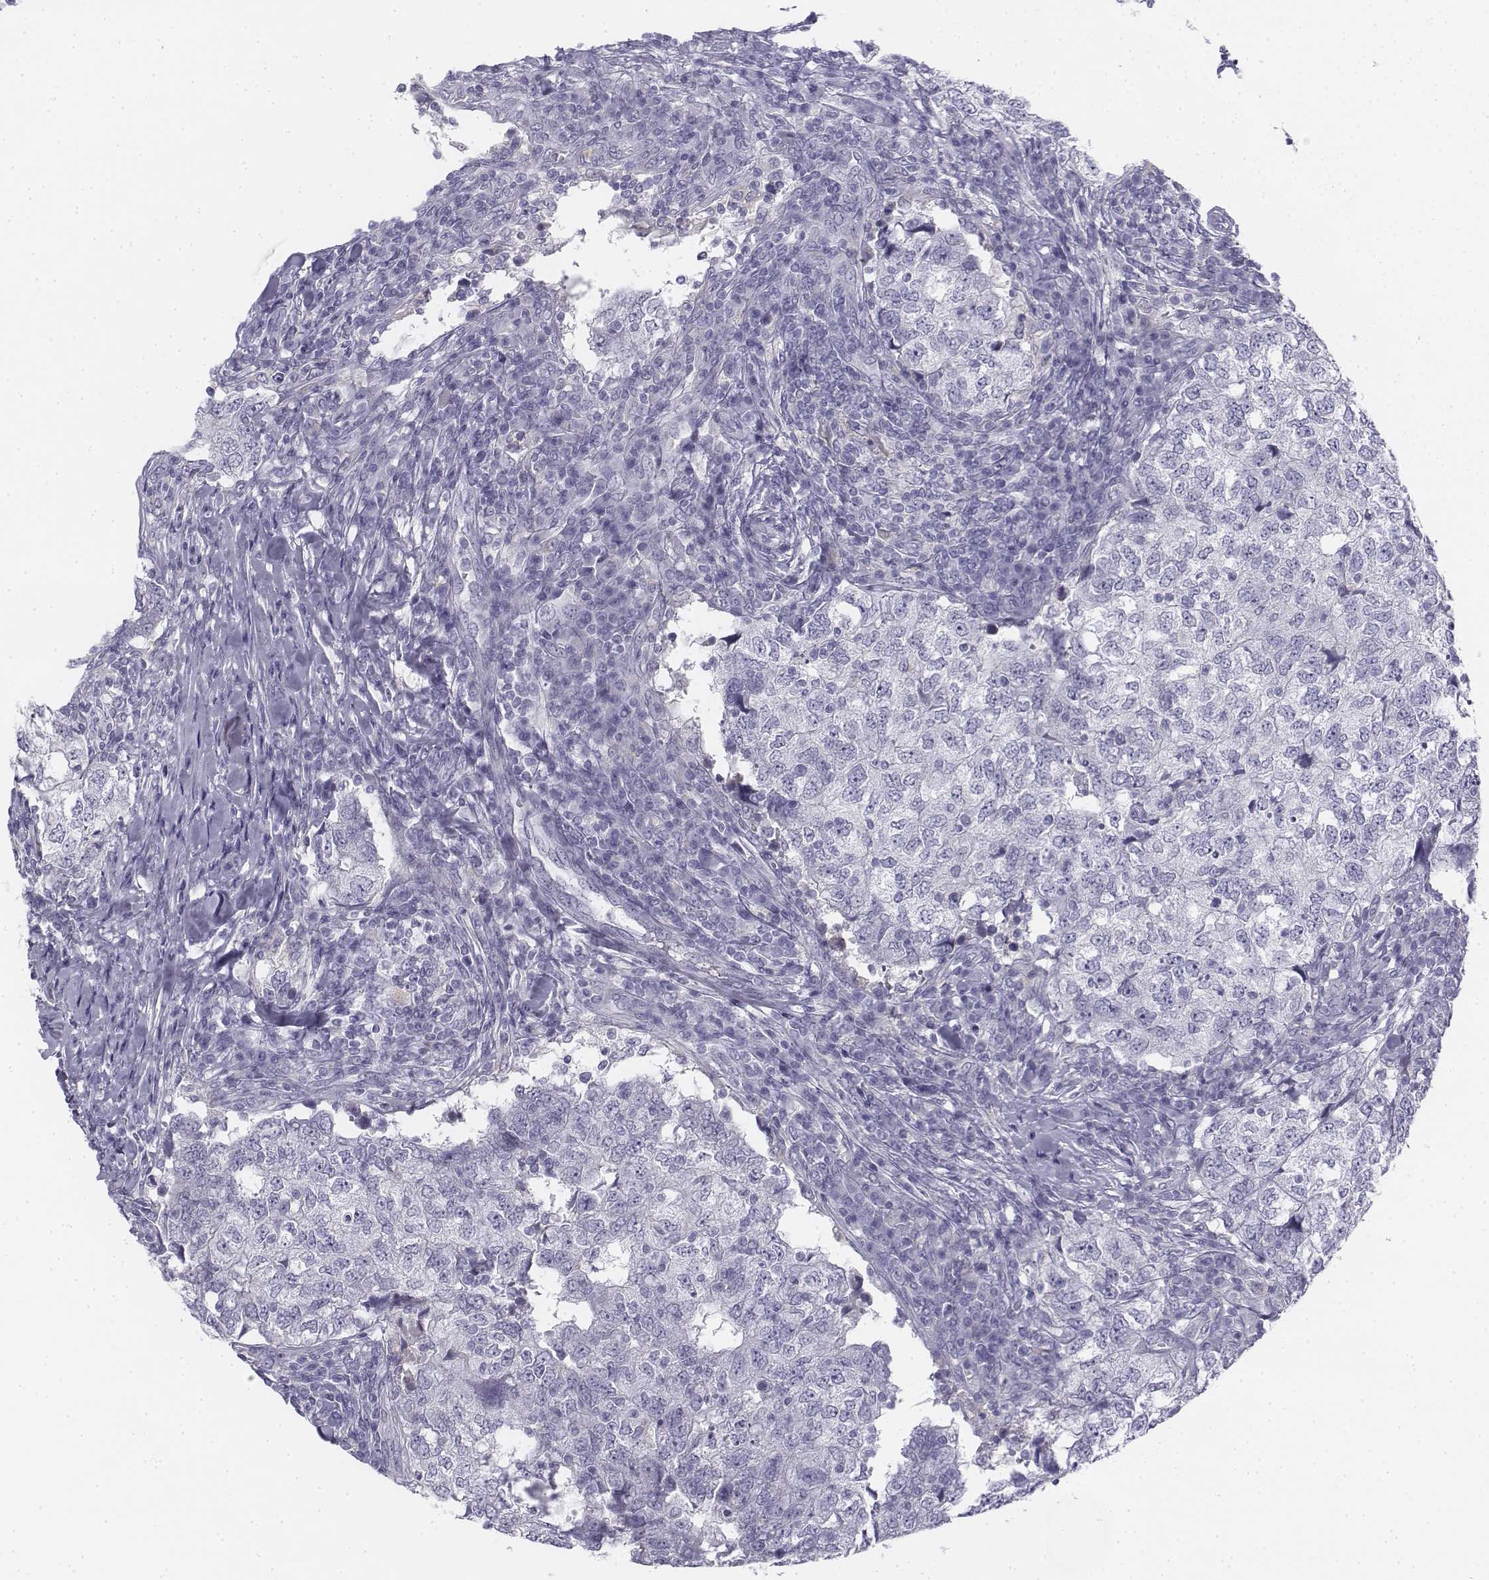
{"staining": {"intensity": "negative", "quantity": "none", "location": "none"}, "tissue": "breast cancer", "cell_type": "Tumor cells", "image_type": "cancer", "snomed": [{"axis": "morphology", "description": "Duct carcinoma"}, {"axis": "topography", "description": "Breast"}], "caption": "High power microscopy histopathology image of an immunohistochemistry histopathology image of breast cancer (intraductal carcinoma), revealing no significant staining in tumor cells.", "gene": "TH", "patient": {"sex": "female", "age": 30}}